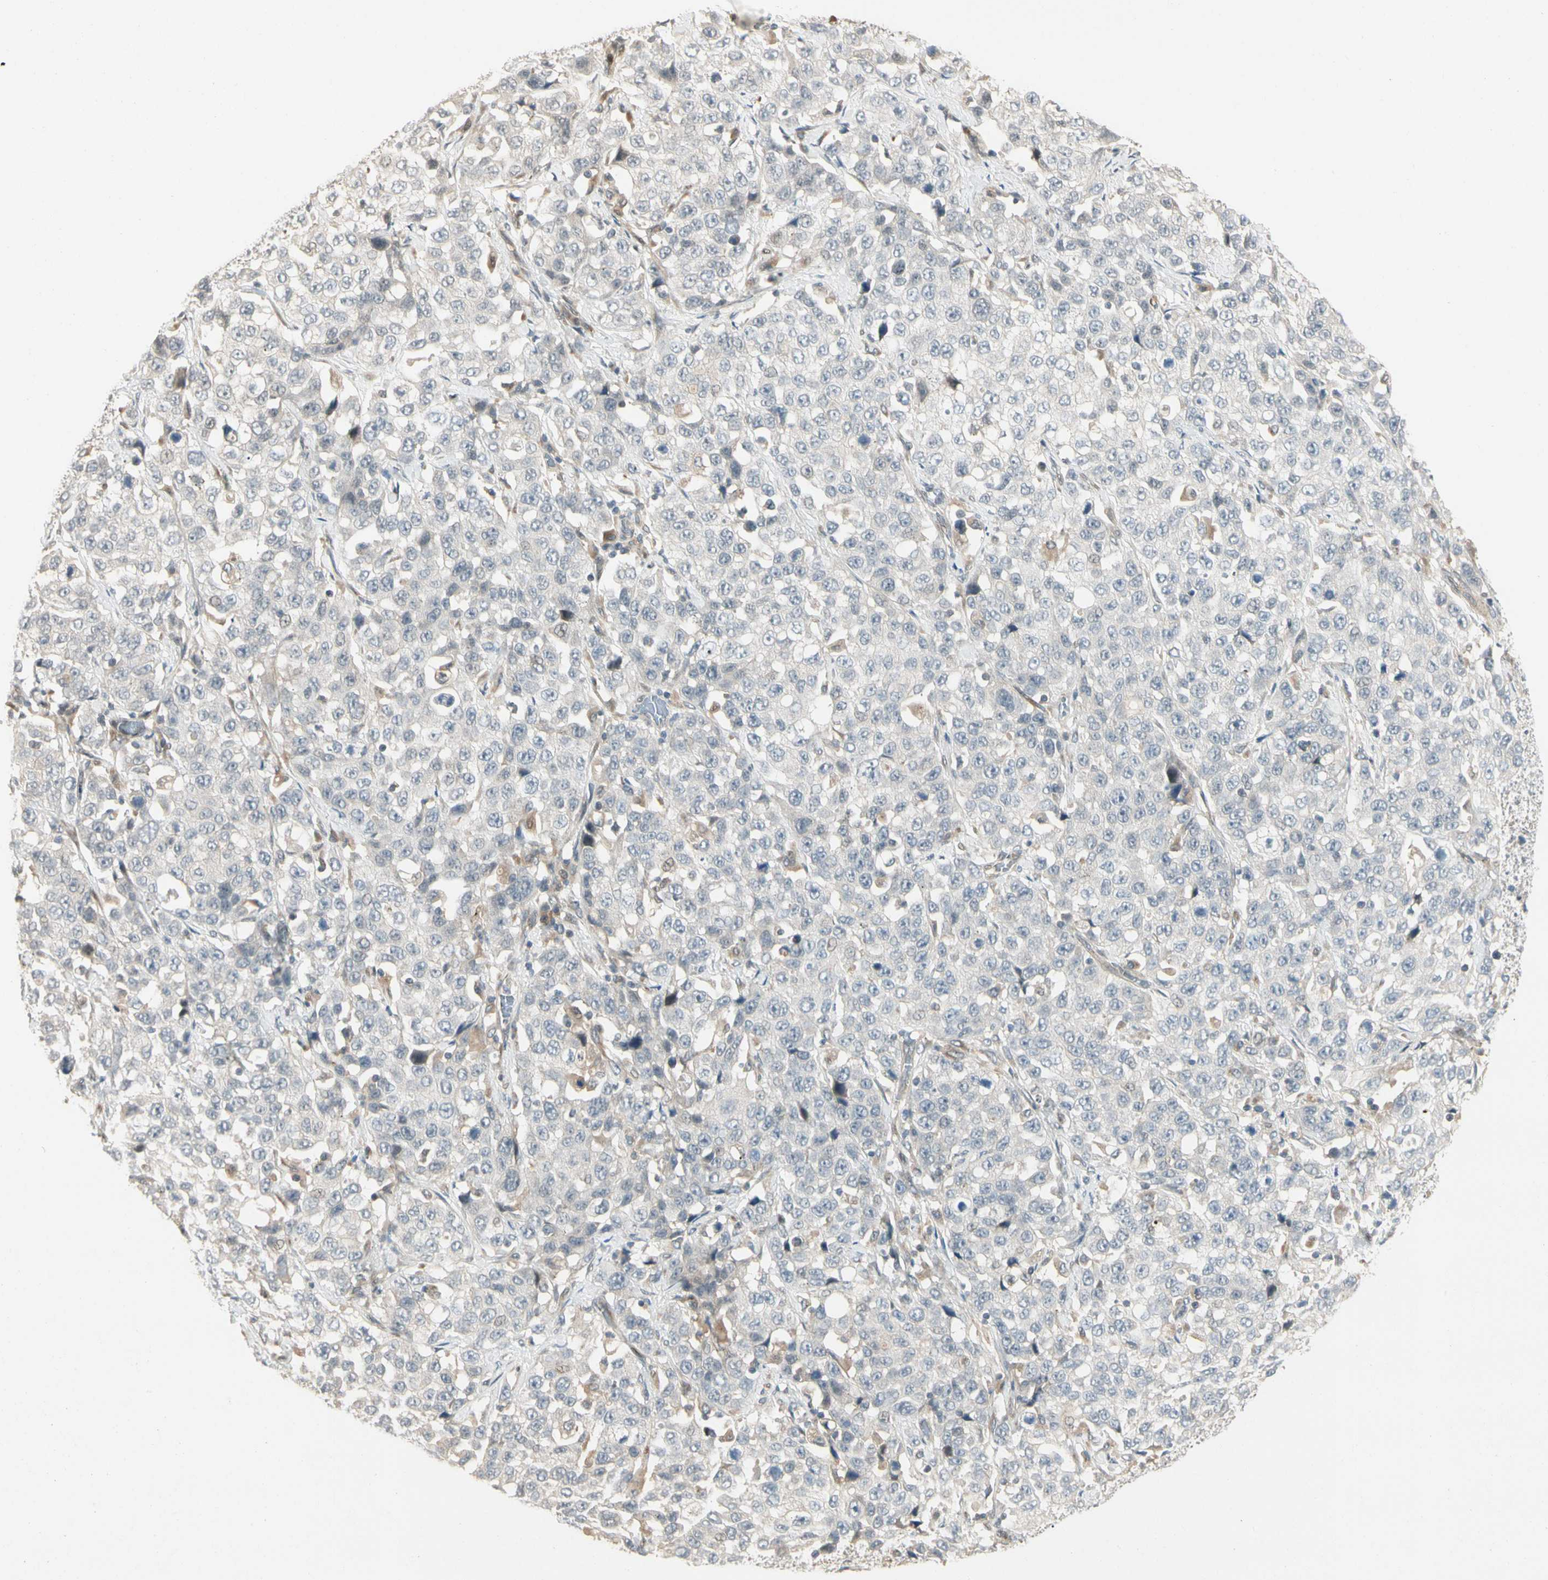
{"staining": {"intensity": "negative", "quantity": "none", "location": "none"}, "tissue": "stomach cancer", "cell_type": "Tumor cells", "image_type": "cancer", "snomed": [{"axis": "morphology", "description": "Normal tissue, NOS"}, {"axis": "morphology", "description": "Adenocarcinoma, NOS"}, {"axis": "topography", "description": "Stomach"}], "caption": "High magnification brightfield microscopy of stomach adenocarcinoma stained with DAB (3,3'-diaminobenzidine) (brown) and counterstained with hematoxylin (blue): tumor cells show no significant expression.", "gene": "FNDC3B", "patient": {"sex": "male", "age": 48}}